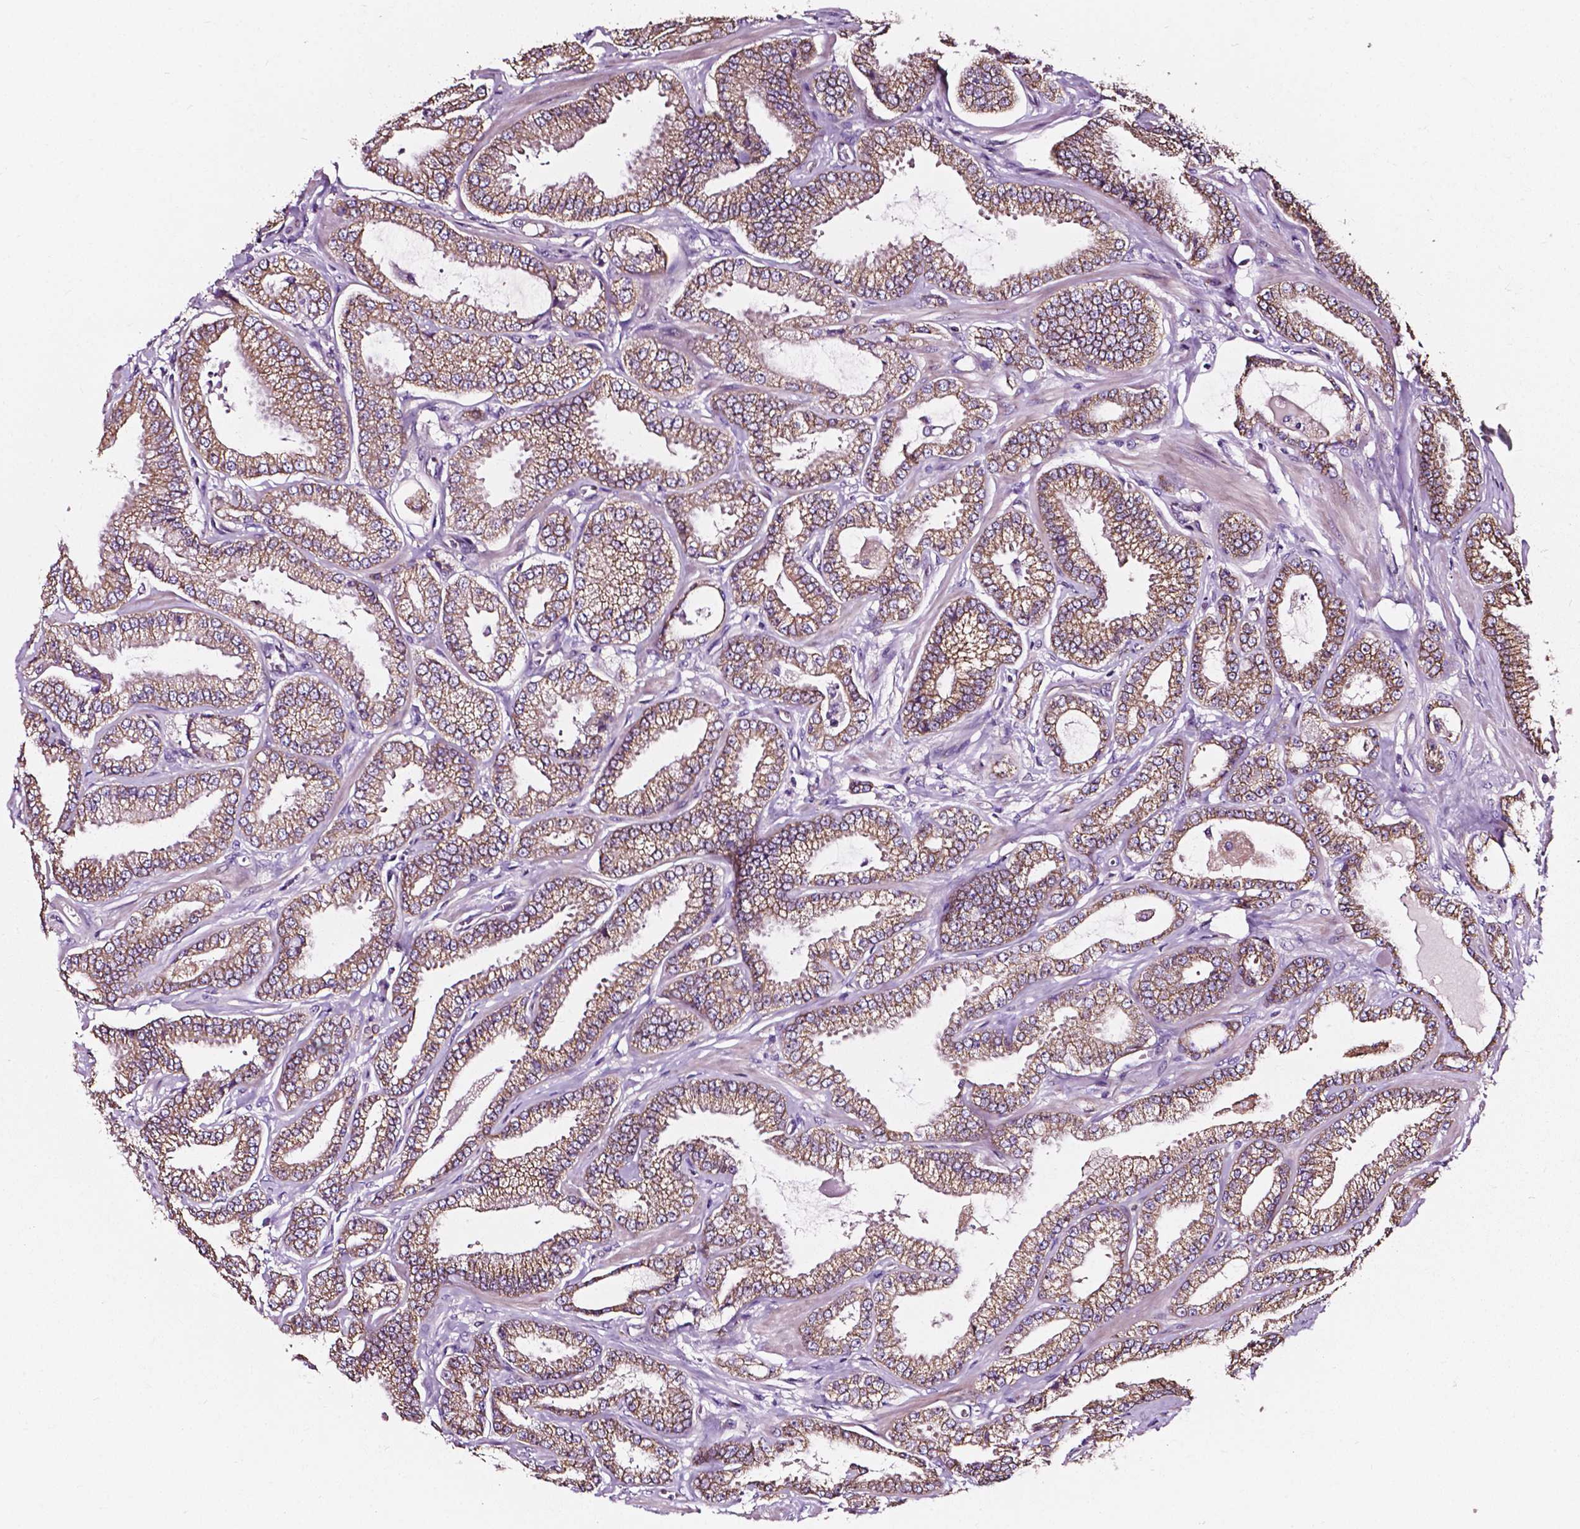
{"staining": {"intensity": "weak", "quantity": ">75%", "location": "cytoplasmic/membranous"}, "tissue": "prostate cancer", "cell_type": "Tumor cells", "image_type": "cancer", "snomed": [{"axis": "morphology", "description": "Adenocarcinoma, Low grade"}, {"axis": "topography", "description": "Prostate"}], "caption": "Adenocarcinoma (low-grade) (prostate) was stained to show a protein in brown. There is low levels of weak cytoplasmic/membranous positivity in about >75% of tumor cells.", "gene": "ATG16L1", "patient": {"sex": "male", "age": 55}}